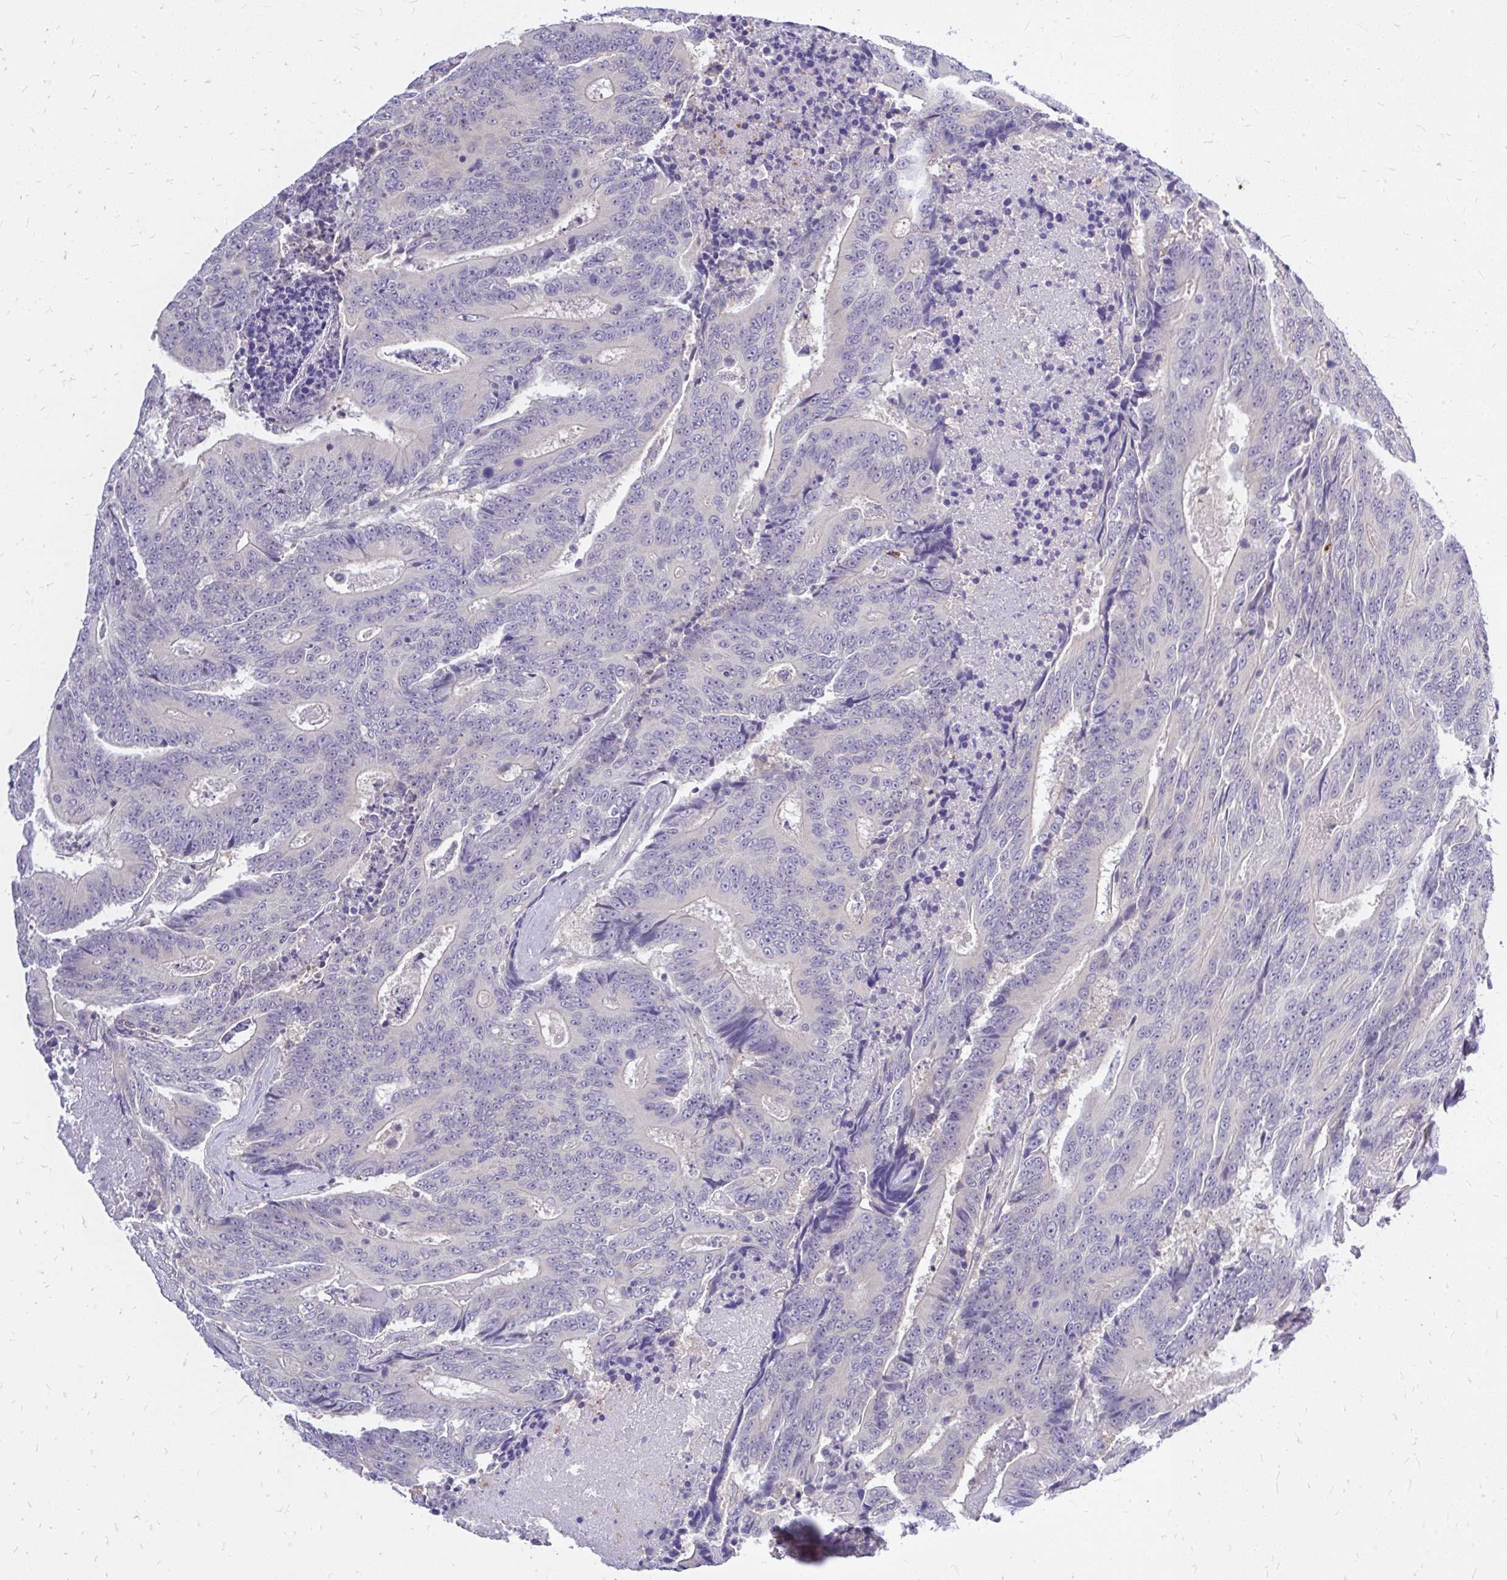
{"staining": {"intensity": "negative", "quantity": "none", "location": "none"}, "tissue": "colorectal cancer", "cell_type": "Tumor cells", "image_type": "cancer", "snomed": [{"axis": "morphology", "description": "Adenocarcinoma, NOS"}, {"axis": "topography", "description": "Colon"}], "caption": "IHC histopathology image of neoplastic tissue: human colorectal adenocarcinoma stained with DAB displays no significant protein expression in tumor cells. Brightfield microscopy of IHC stained with DAB (brown) and hematoxylin (blue), captured at high magnification.", "gene": "MAP1LC3A", "patient": {"sex": "male", "age": 83}}